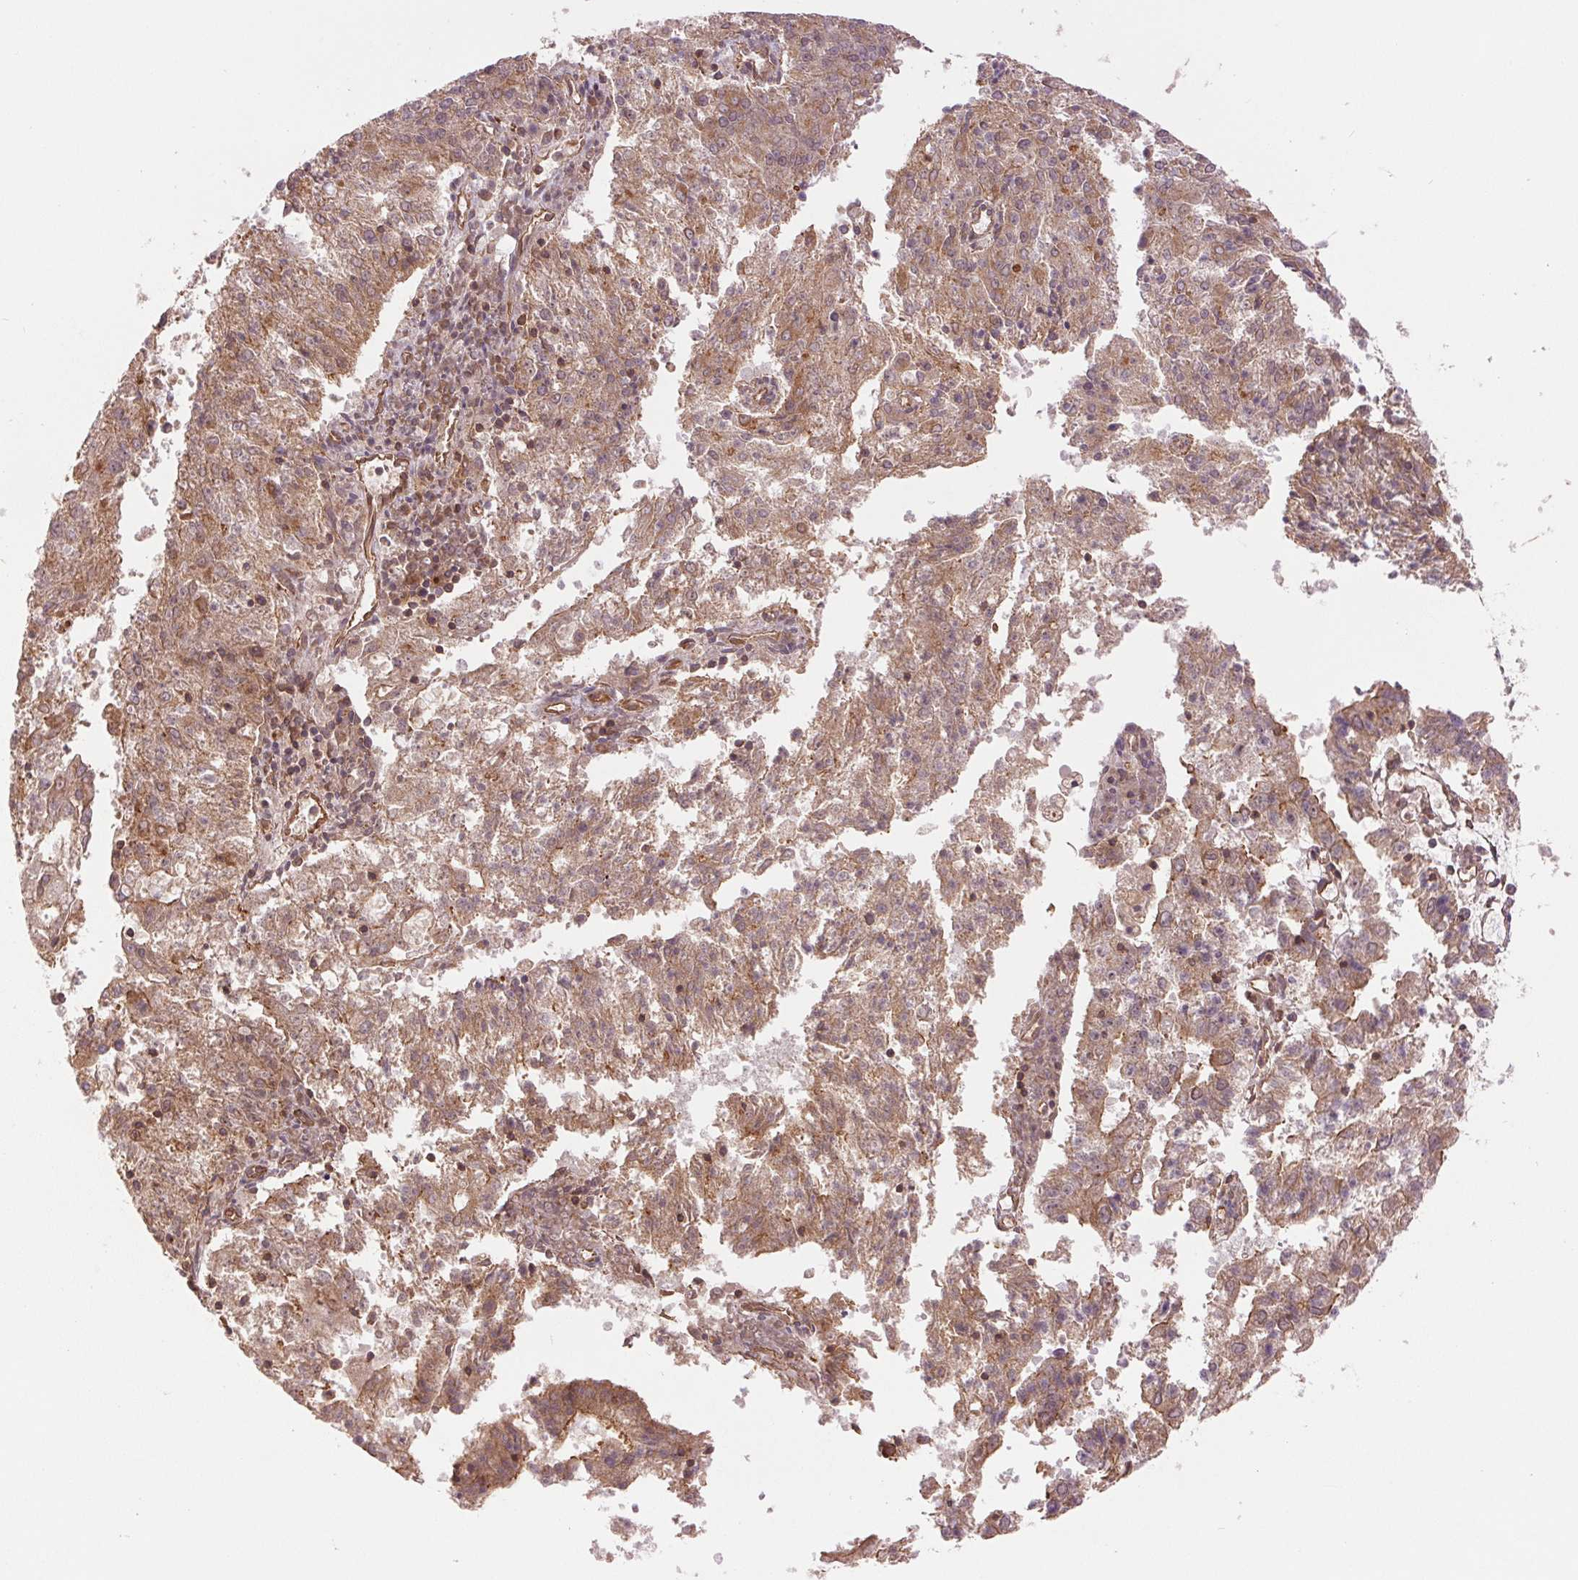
{"staining": {"intensity": "moderate", "quantity": ">75%", "location": "cytoplasmic/membranous"}, "tissue": "endometrial cancer", "cell_type": "Tumor cells", "image_type": "cancer", "snomed": [{"axis": "morphology", "description": "Adenocarcinoma, NOS"}, {"axis": "topography", "description": "Endometrium"}], "caption": "Endometrial cancer (adenocarcinoma) tissue reveals moderate cytoplasmic/membranous staining in about >75% of tumor cells, visualized by immunohistochemistry. Using DAB (3,3'-diaminobenzidine) (brown) and hematoxylin (blue) stains, captured at high magnification using brightfield microscopy.", "gene": "STARD7", "patient": {"sex": "female", "age": 82}}